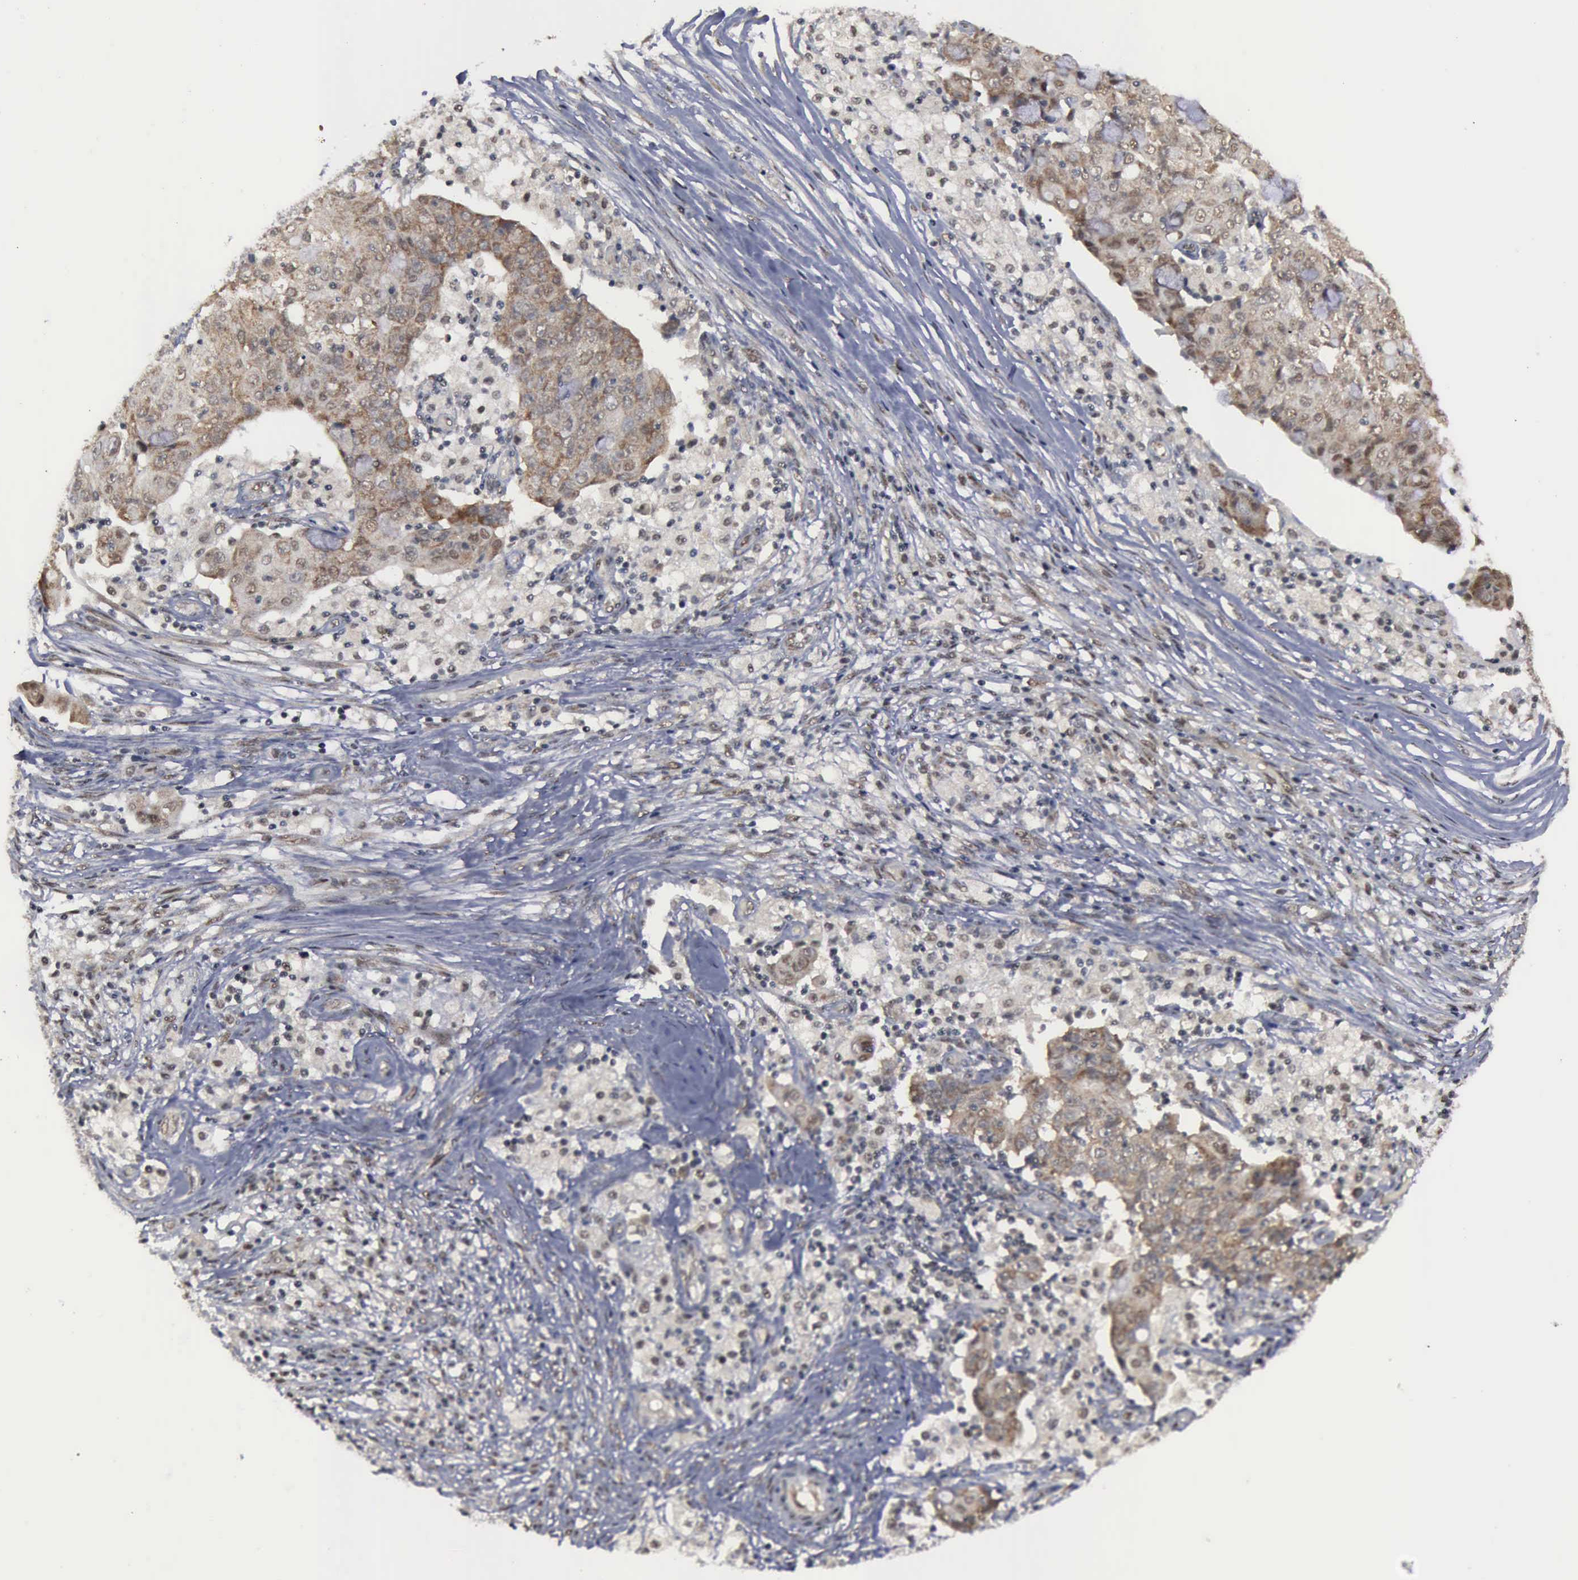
{"staining": {"intensity": "weak", "quantity": ">75%", "location": "cytoplasmic/membranous,nuclear"}, "tissue": "ovarian cancer", "cell_type": "Tumor cells", "image_type": "cancer", "snomed": [{"axis": "morphology", "description": "Carcinoma, endometroid"}, {"axis": "topography", "description": "Ovary"}], "caption": "Human ovarian cancer (endometroid carcinoma) stained for a protein (brown) displays weak cytoplasmic/membranous and nuclear positive positivity in approximately >75% of tumor cells.", "gene": "RTCB", "patient": {"sex": "female", "age": 42}}